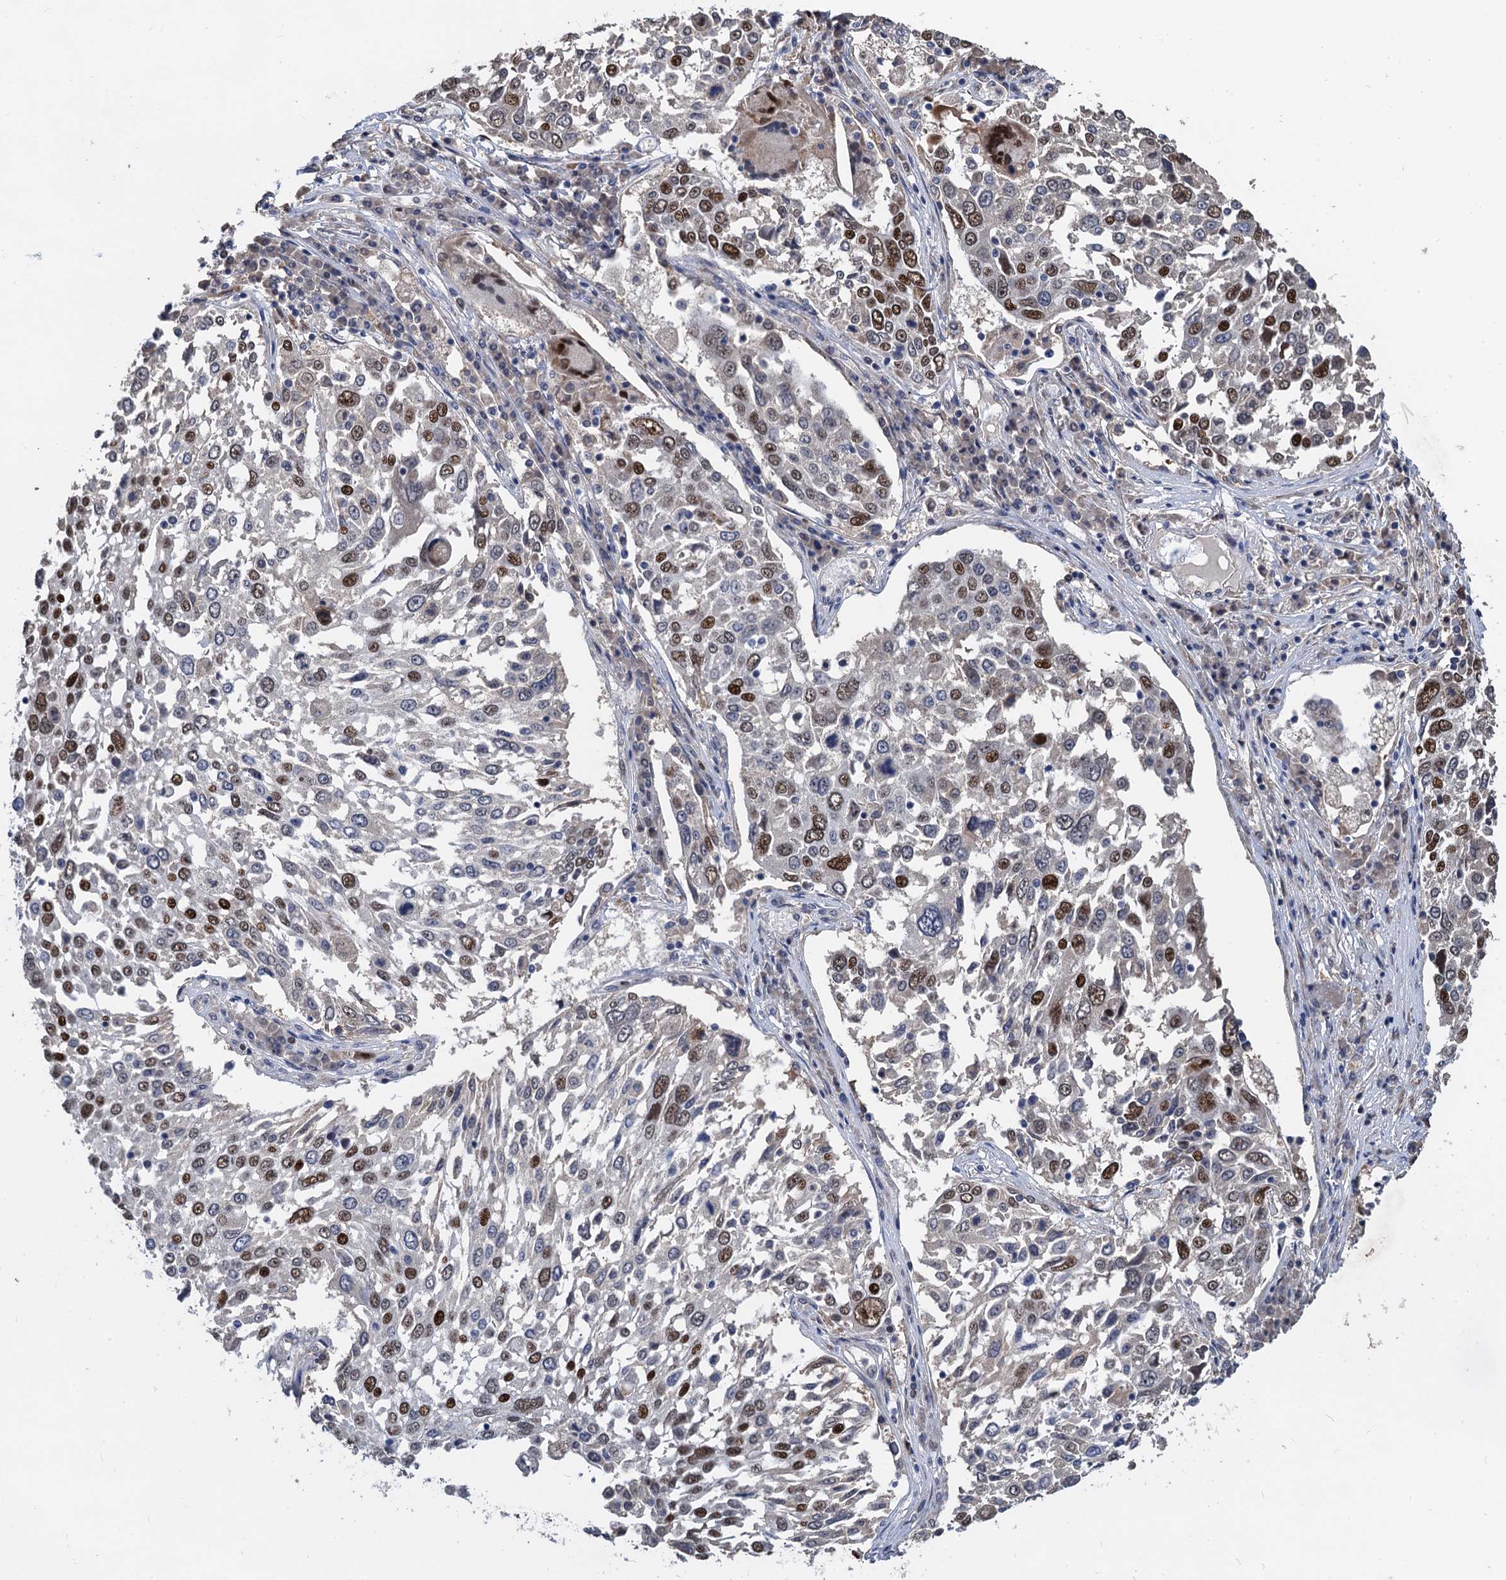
{"staining": {"intensity": "strong", "quantity": "25%-75%", "location": "nuclear"}, "tissue": "lung cancer", "cell_type": "Tumor cells", "image_type": "cancer", "snomed": [{"axis": "morphology", "description": "Squamous cell carcinoma, NOS"}, {"axis": "topography", "description": "Lung"}], "caption": "Protein expression analysis of human lung cancer (squamous cell carcinoma) reveals strong nuclear staining in approximately 25%-75% of tumor cells.", "gene": "TSEN34", "patient": {"sex": "male", "age": 65}}